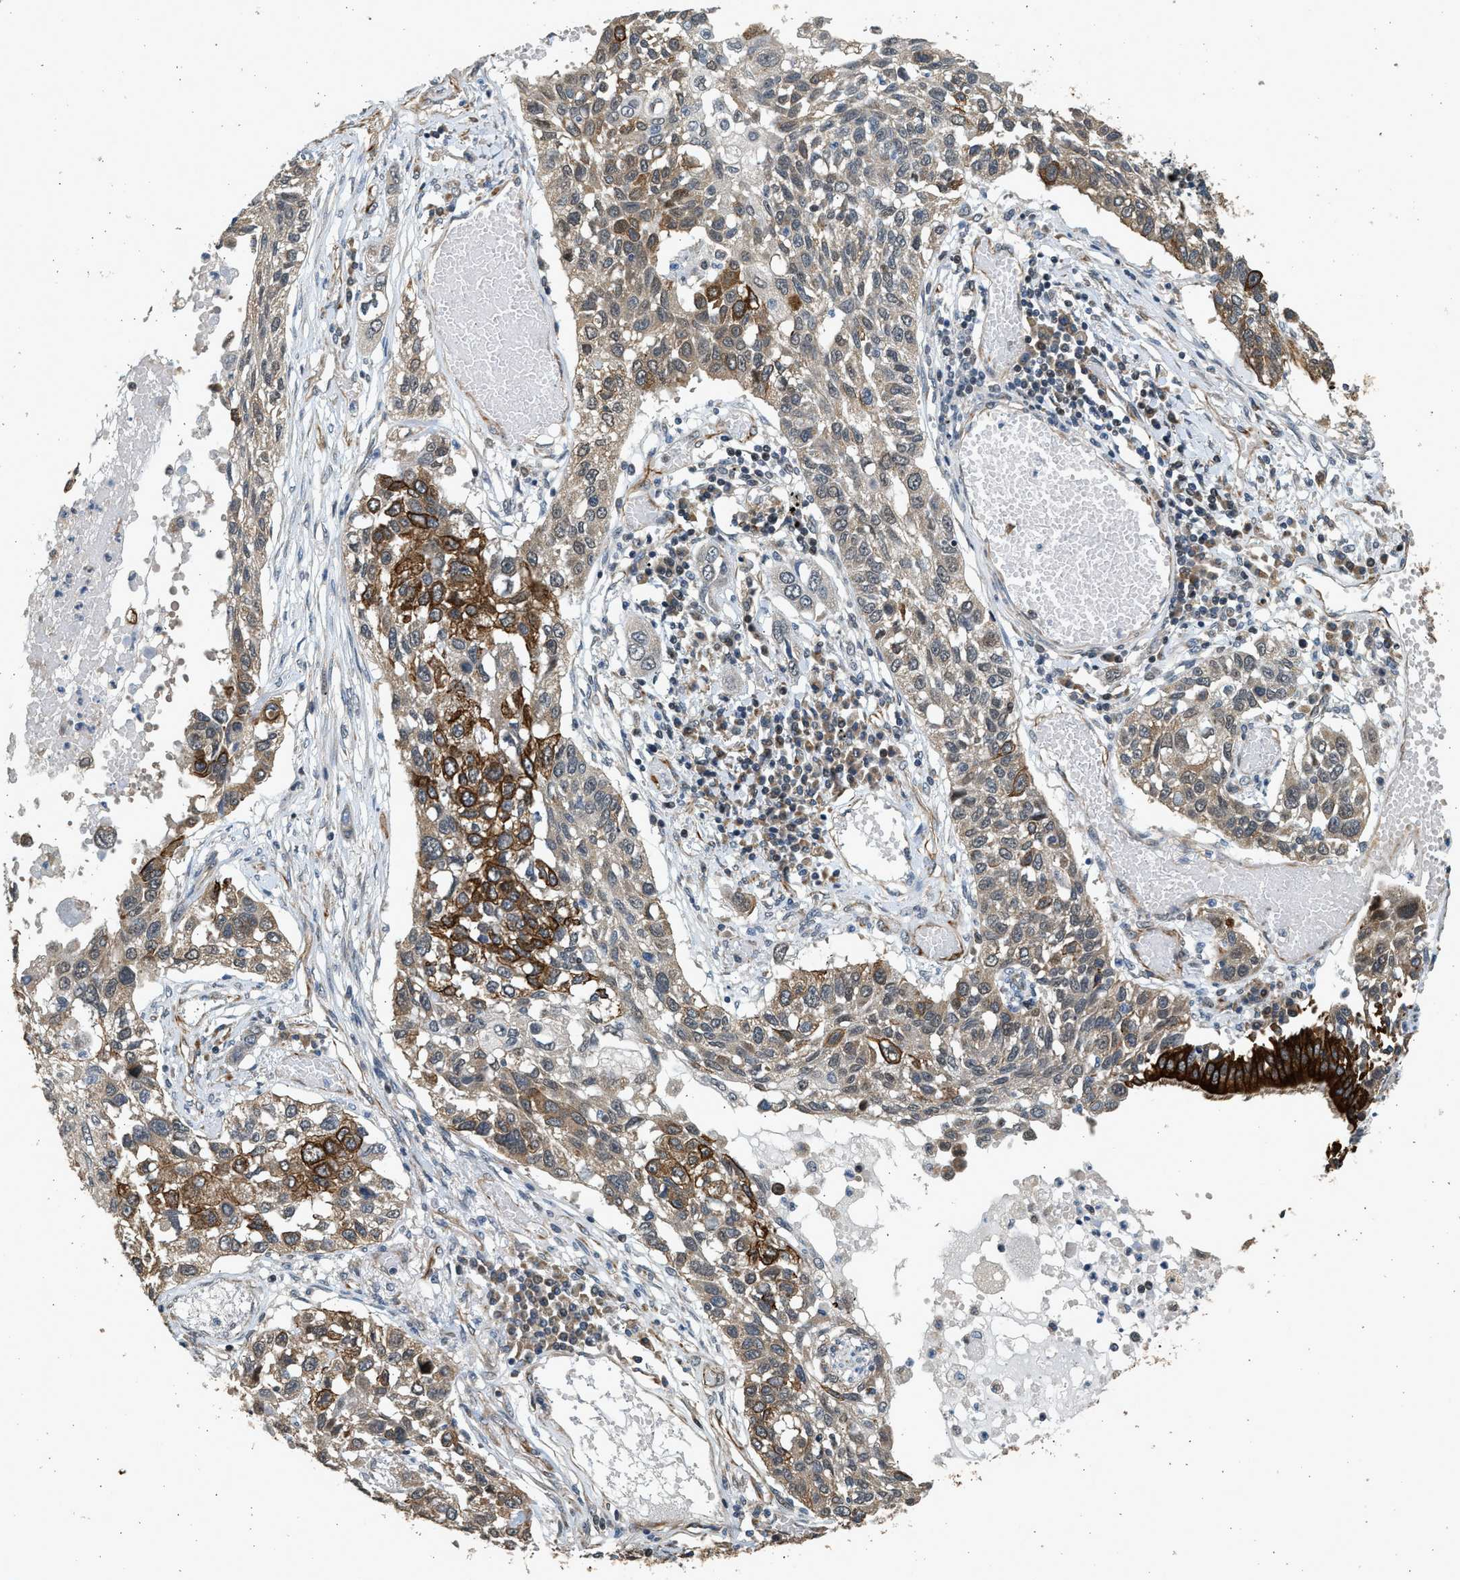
{"staining": {"intensity": "moderate", "quantity": "25%-75%", "location": "cytoplasmic/membranous"}, "tissue": "lung cancer", "cell_type": "Tumor cells", "image_type": "cancer", "snomed": [{"axis": "morphology", "description": "Squamous cell carcinoma, NOS"}, {"axis": "topography", "description": "Lung"}], "caption": "Brown immunohistochemical staining in human lung cancer (squamous cell carcinoma) reveals moderate cytoplasmic/membranous staining in approximately 25%-75% of tumor cells. (DAB (3,3'-diaminobenzidine) IHC with brightfield microscopy, high magnification).", "gene": "PCLO", "patient": {"sex": "male", "age": 71}}